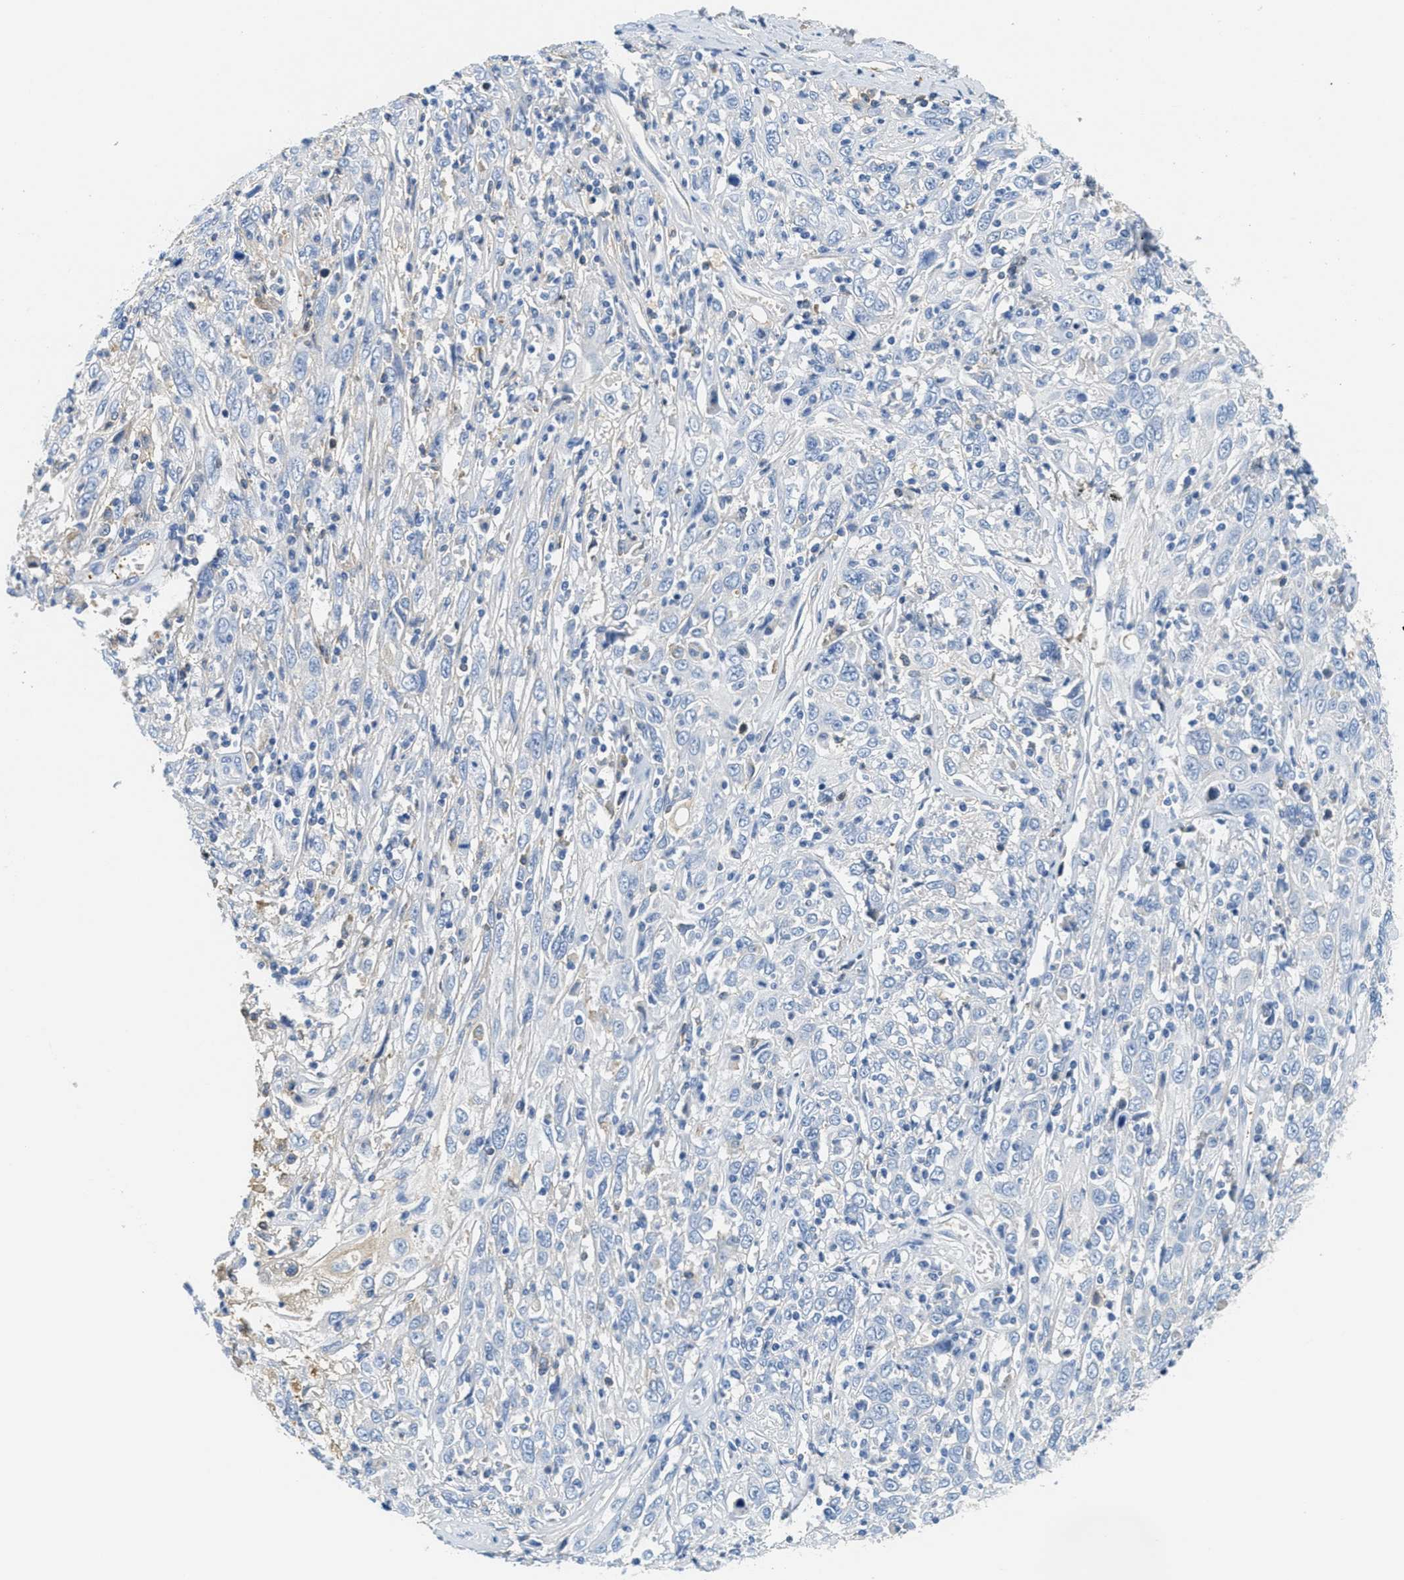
{"staining": {"intensity": "negative", "quantity": "none", "location": "none"}, "tissue": "cervical cancer", "cell_type": "Tumor cells", "image_type": "cancer", "snomed": [{"axis": "morphology", "description": "Squamous cell carcinoma, NOS"}, {"axis": "topography", "description": "Cervix"}], "caption": "Immunohistochemistry (IHC) histopathology image of cervical cancer stained for a protein (brown), which shows no staining in tumor cells.", "gene": "SERPINA1", "patient": {"sex": "female", "age": 46}}